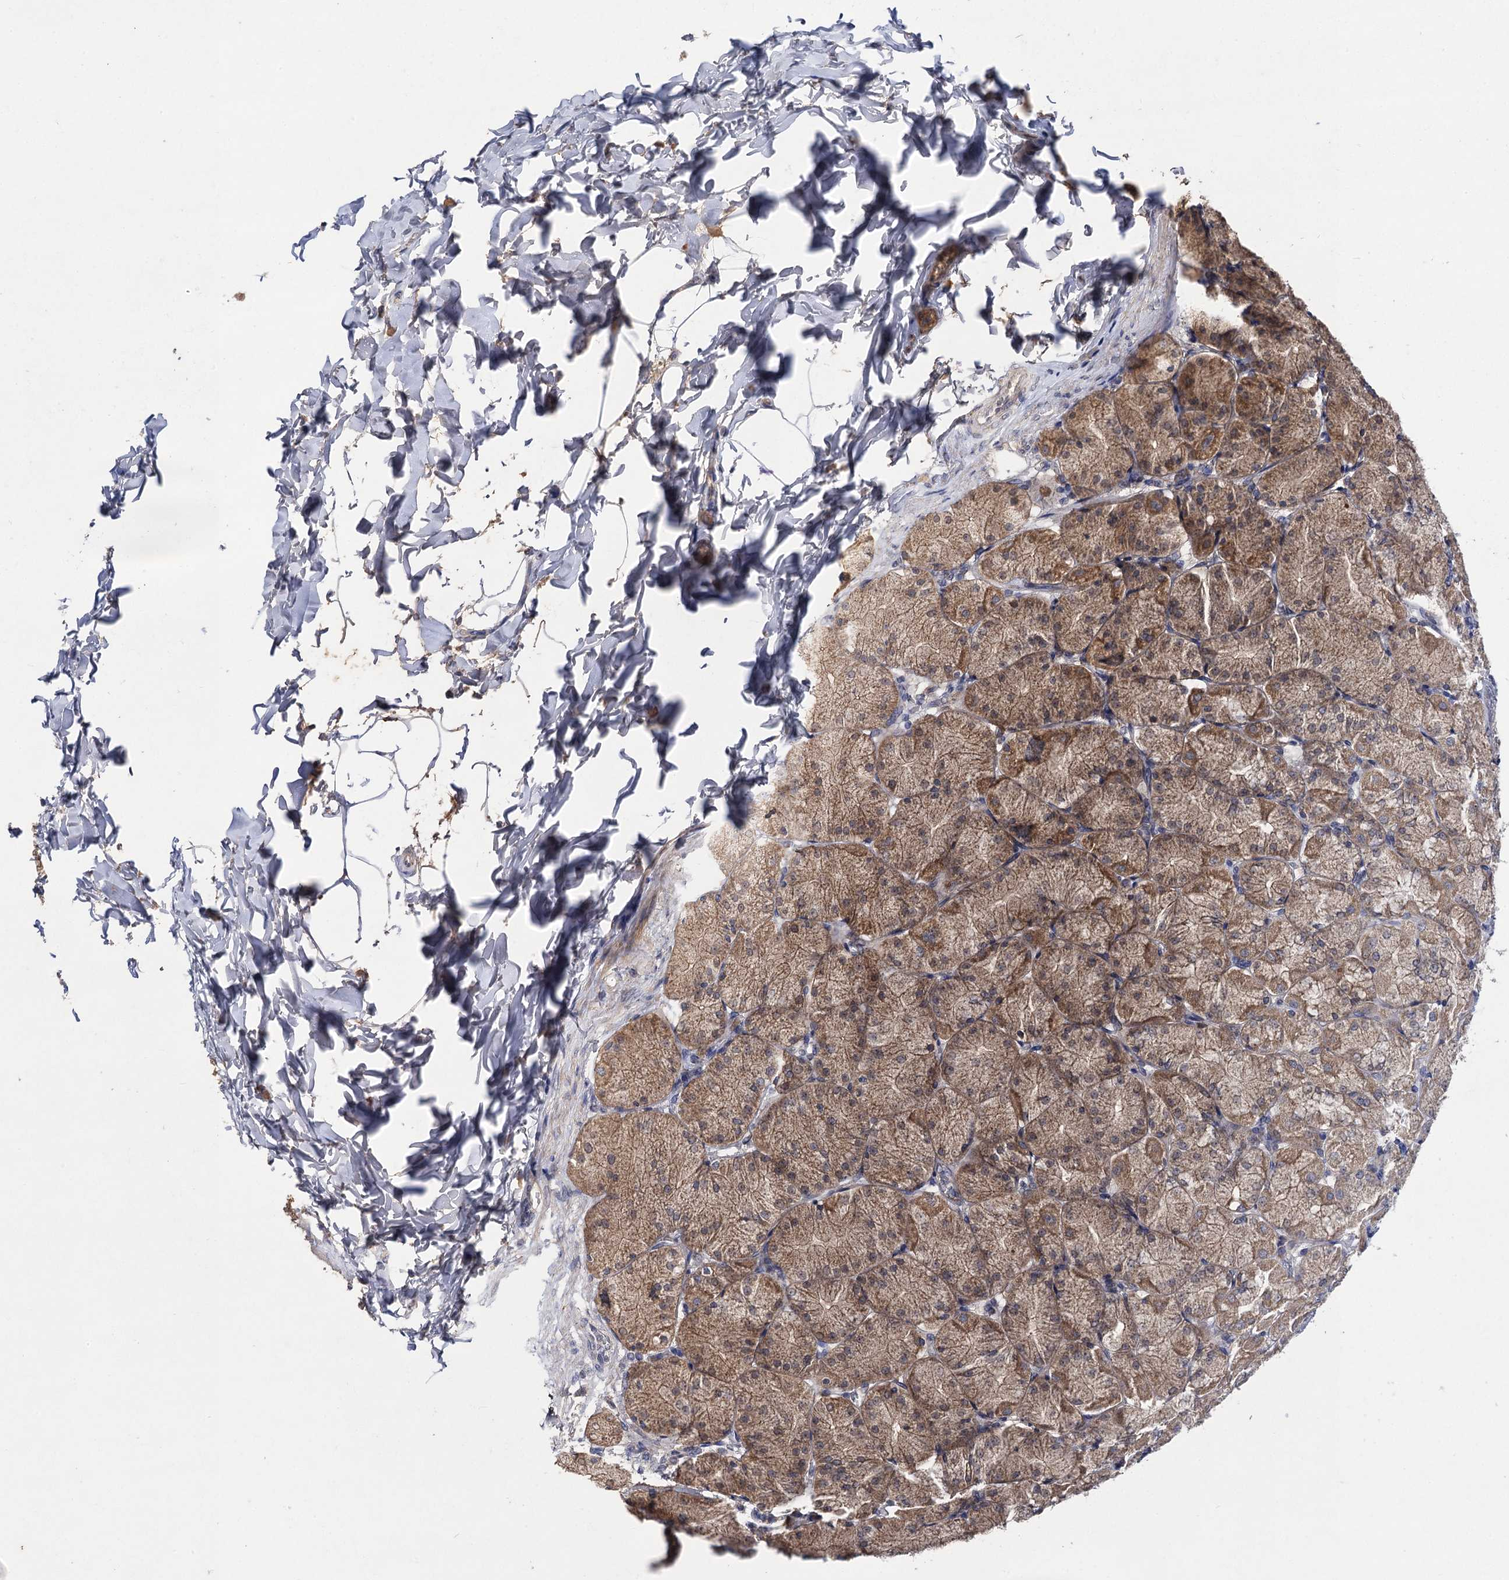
{"staining": {"intensity": "moderate", "quantity": ">75%", "location": "cytoplasmic/membranous"}, "tissue": "stomach", "cell_type": "Glandular cells", "image_type": "normal", "snomed": [{"axis": "morphology", "description": "Normal tissue, NOS"}, {"axis": "topography", "description": "Stomach, upper"}], "caption": "Stomach stained with immunohistochemistry reveals moderate cytoplasmic/membranous staining in approximately >75% of glandular cells. (Stains: DAB (3,3'-diaminobenzidine) in brown, nuclei in blue, Microscopy: brightfield microscopy at high magnification).", "gene": "VPS37D", "patient": {"sex": "female", "age": 56}}